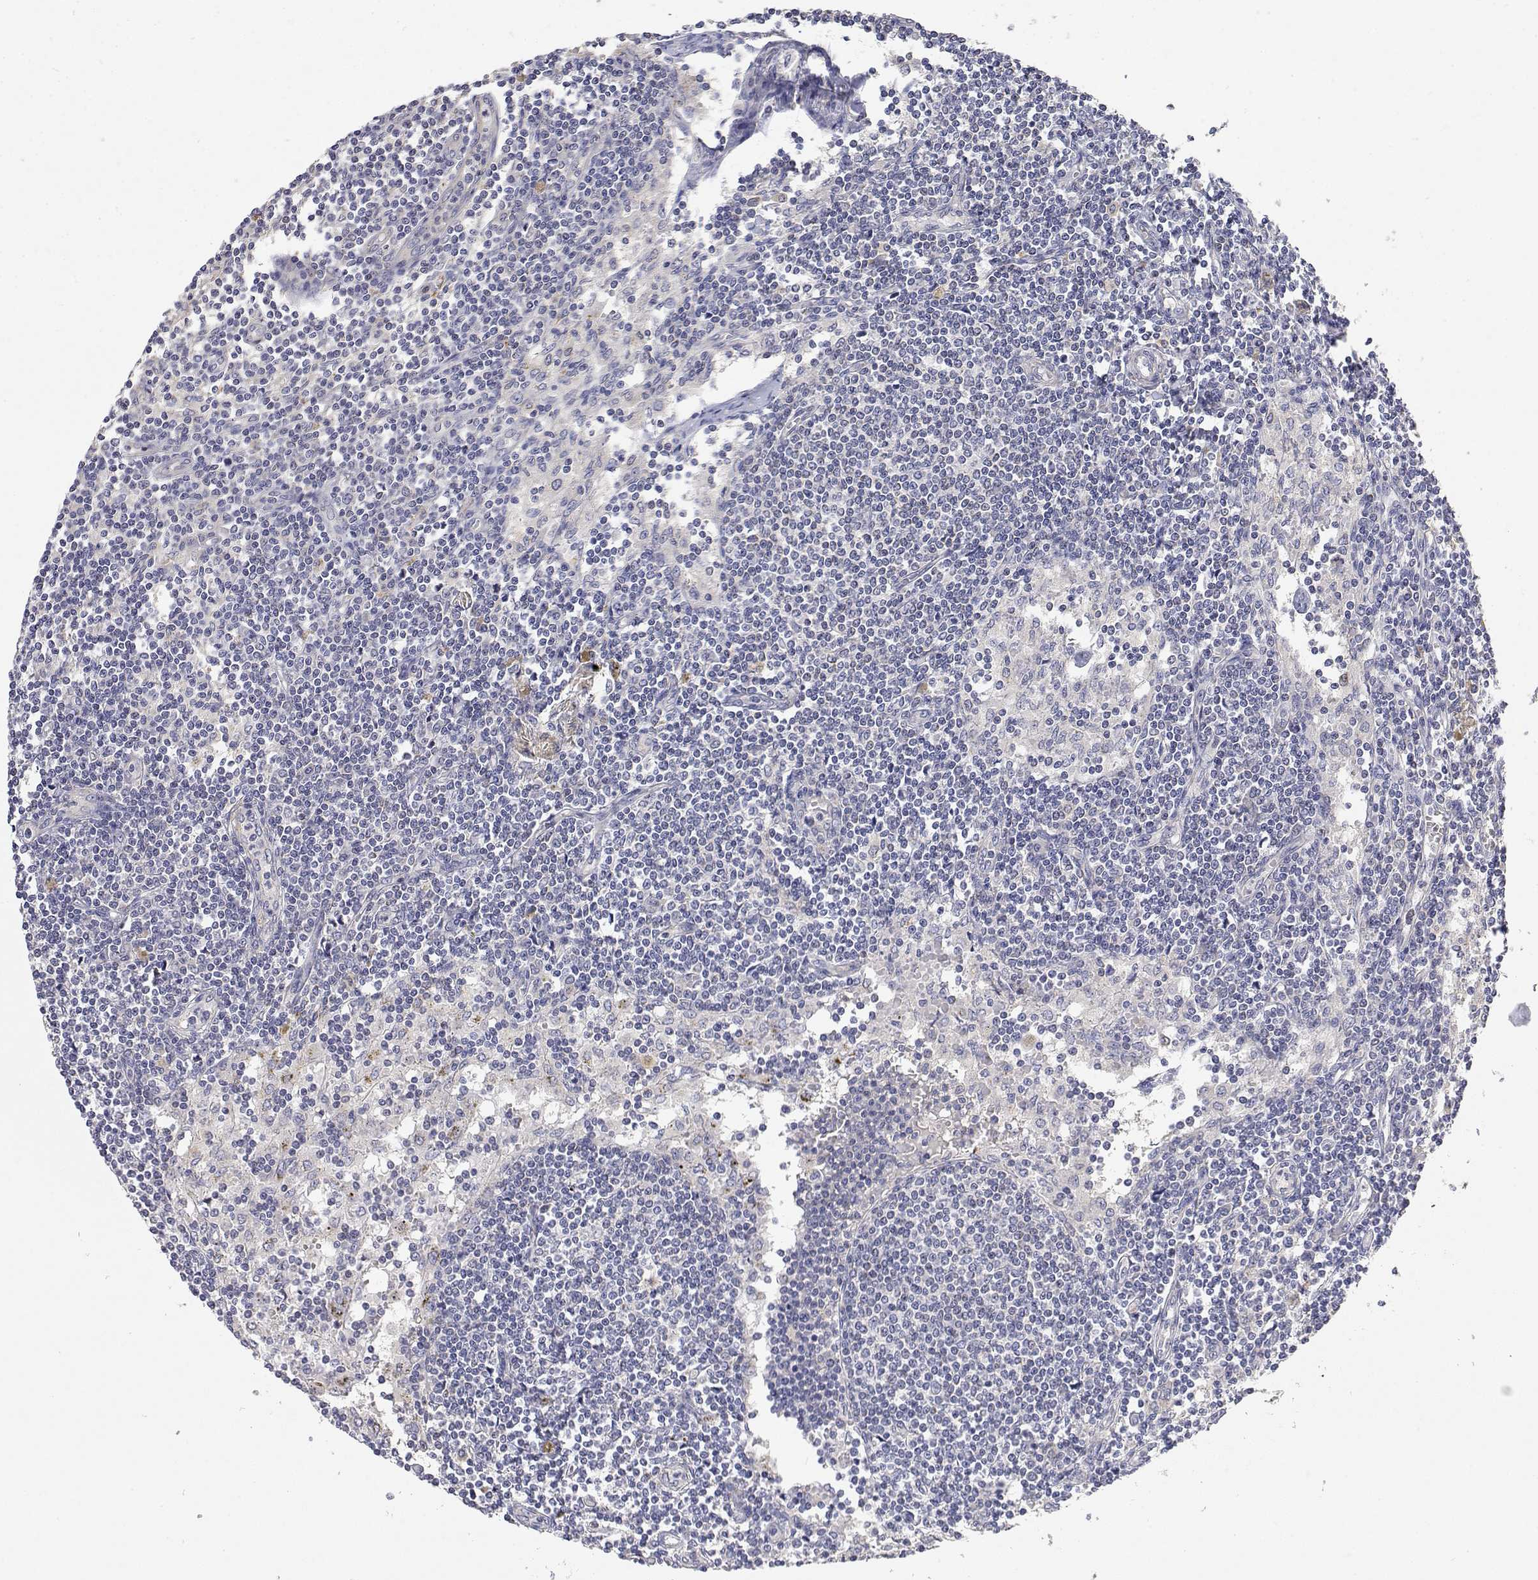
{"staining": {"intensity": "negative", "quantity": "none", "location": "none"}, "tissue": "lymph node", "cell_type": "Germinal center cells", "image_type": "normal", "snomed": [{"axis": "morphology", "description": "Normal tissue, NOS"}, {"axis": "topography", "description": "Lymph node"}], "caption": "A high-resolution micrograph shows immunohistochemistry (IHC) staining of normal lymph node, which reveals no significant expression in germinal center cells. (DAB immunohistochemistry visualized using brightfield microscopy, high magnification).", "gene": "LONRF3", "patient": {"sex": "female", "age": 69}}